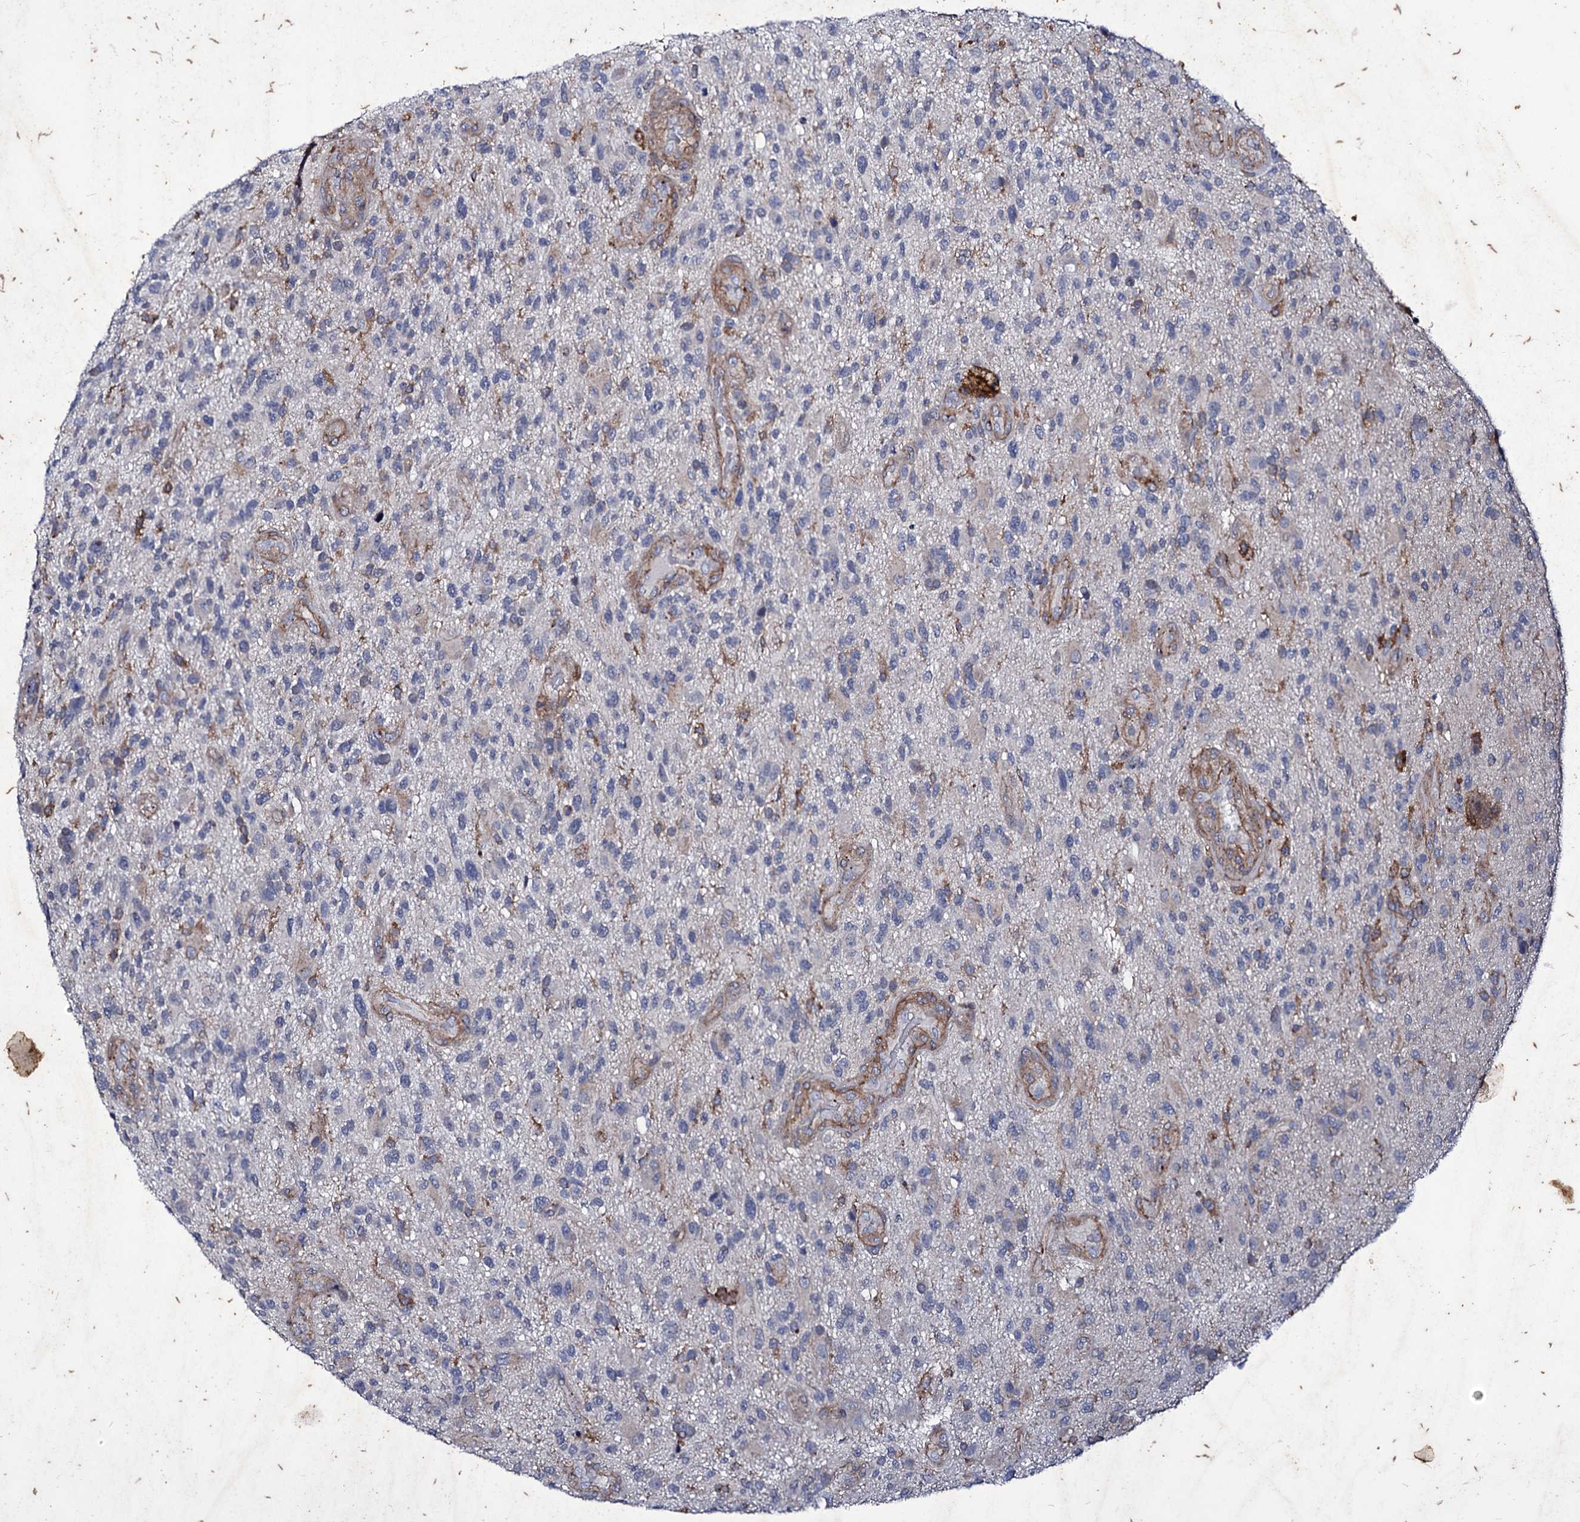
{"staining": {"intensity": "negative", "quantity": "none", "location": "none"}, "tissue": "glioma", "cell_type": "Tumor cells", "image_type": "cancer", "snomed": [{"axis": "morphology", "description": "Glioma, malignant, High grade"}, {"axis": "topography", "description": "Brain"}], "caption": "There is no significant staining in tumor cells of glioma. (DAB (3,3'-diaminobenzidine) immunohistochemistry (IHC) visualized using brightfield microscopy, high magnification).", "gene": "AXL", "patient": {"sex": "male", "age": 47}}